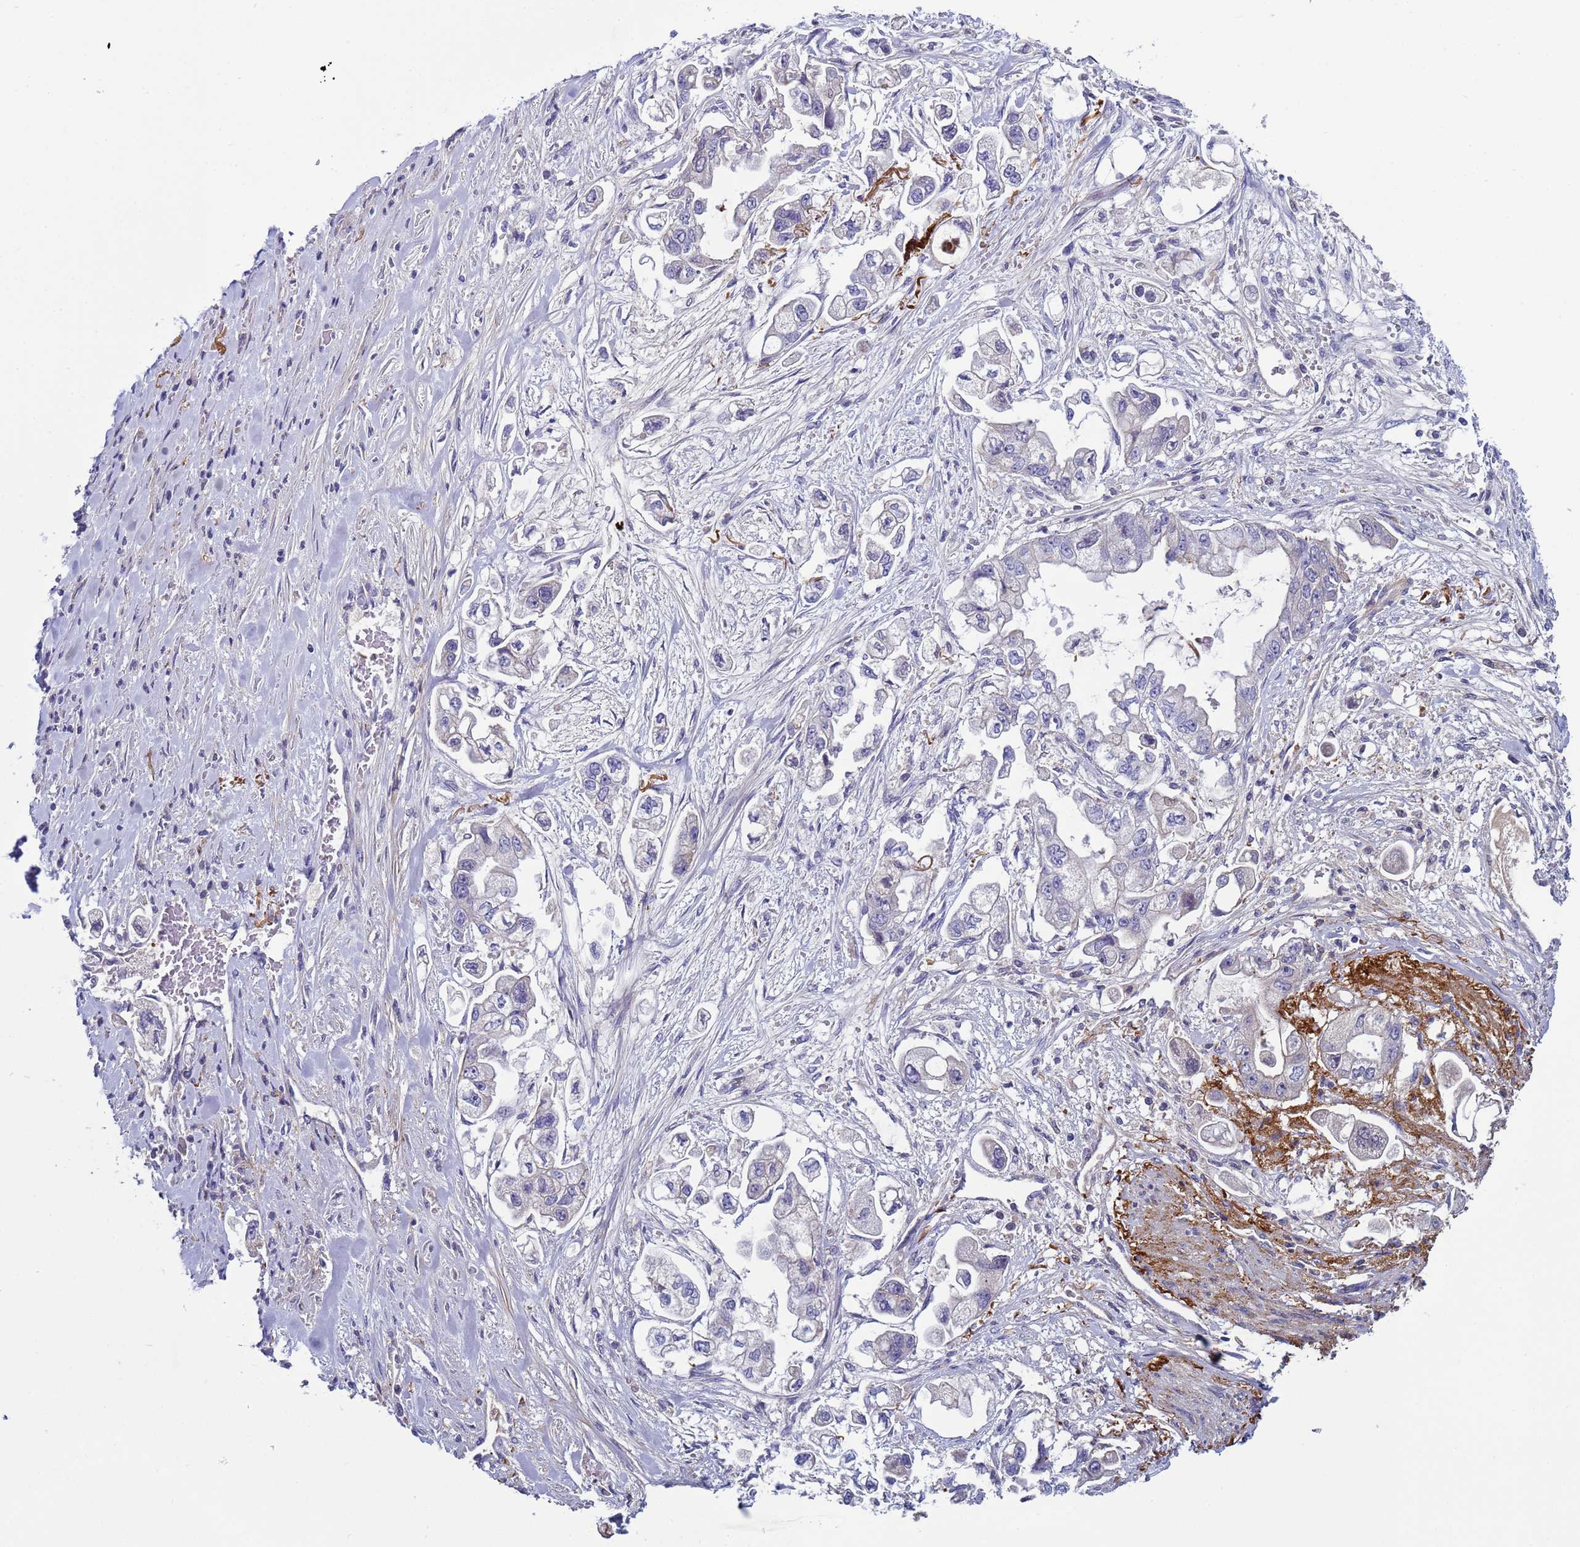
{"staining": {"intensity": "negative", "quantity": "none", "location": "none"}, "tissue": "stomach cancer", "cell_type": "Tumor cells", "image_type": "cancer", "snomed": [{"axis": "morphology", "description": "Adenocarcinoma, NOS"}, {"axis": "topography", "description": "Stomach"}], "caption": "Stomach cancer was stained to show a protein in brown. There is no significant staining in tumor cells. The staining was performed using DAB (3,3'-diaminobenzidine) to visualize the protein expression in brown, while the nuclei were stained in blue with hematoxylin (Magnification: 20x).", "gene": "TRIM51", "patient": {"sex": "male", "age": 62}}